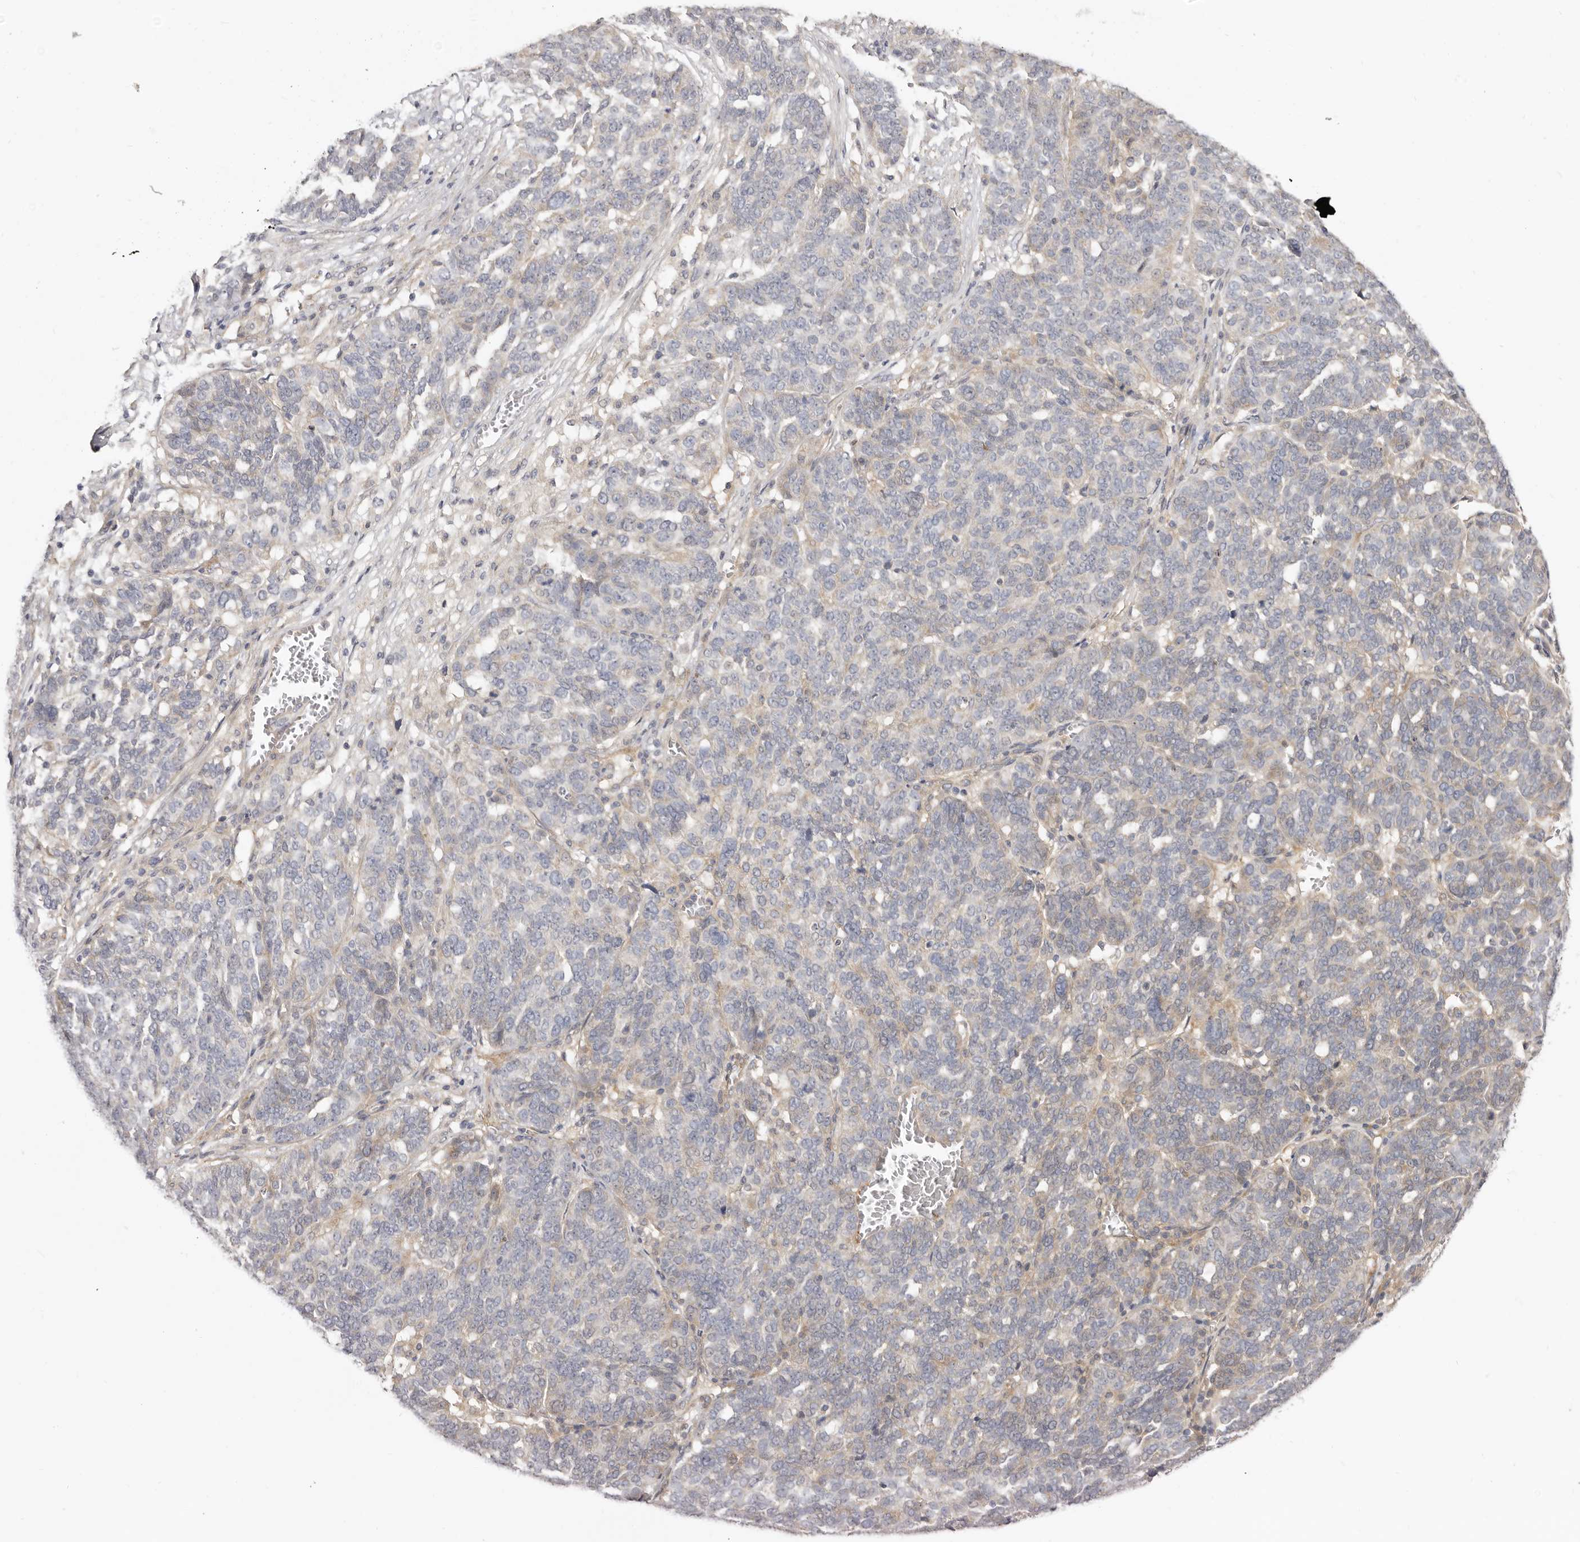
{"staining": {"intensity": "negative", "quantity": "none", "location": "none"}, "tissue": "ovarian cancer", "cell_type": "Tumor cells", "image_type": "cancer", "snomed": [{"axis": "morphology", "description": "Cystadenocarcinoma, serous, NOS"}, {"axis": "topography", "description": "Ovary"}], "caption": "High power microscopy photomicrograph of an immunohistochemistry (IHC) histopathology image of serous cystadenocarcinoma (ovarian), revealing no significant staining in tumor cells. (DAB (3,3'-diaminobenzidine) immunohistochemistry (IHC) visualized using brightfield microscopy, high magnification).", "gene": "ADAMTS9", "patient": {"sex": "female", "age": 59}}